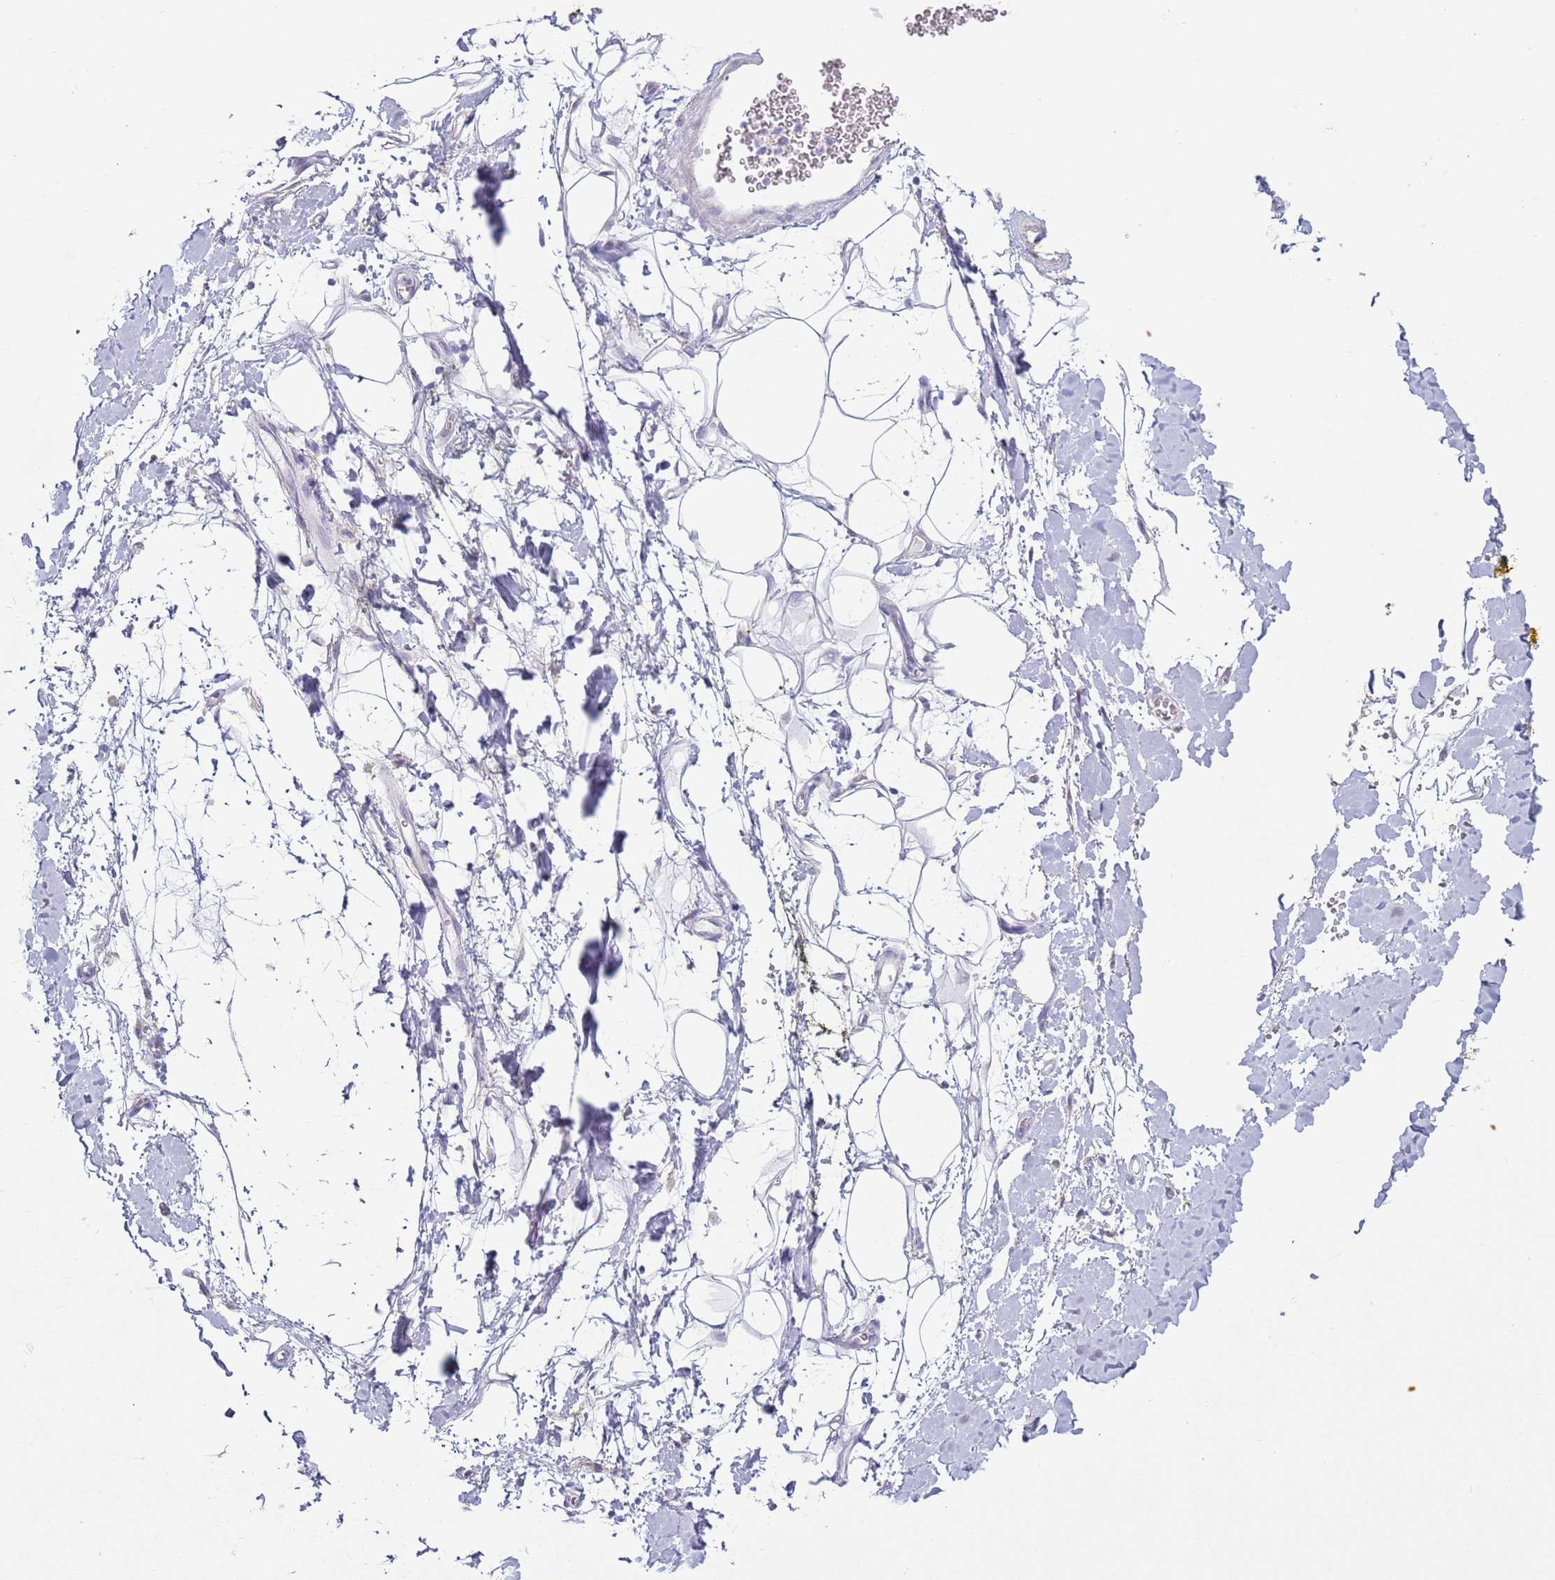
{"staining": {"intensity": "negative", "quantity": "none", "location": "none"}, "tissue": "adipose tissue", "cell_type": "Adipocytes", "image_type": "normal", "snomed": [{"axis": "morphology", "description": "Normal tissue, NOS"}, {"axis": "morphology", "description": "Adenocarcinoma, NOS"}, {"axis": "topography", "description": "Pancreas"}, {"axis": "topography", "description": "Peripheral nerve tissue"}], "caption": "Immunohistochemistry (IHC) histopathology image of unremarkable adipose tissue stained for a protein (brown), which demonstrates no expression in adipocytes.", "gene": "NPAP1", "patient": {"sex": "male", "age": 59}}